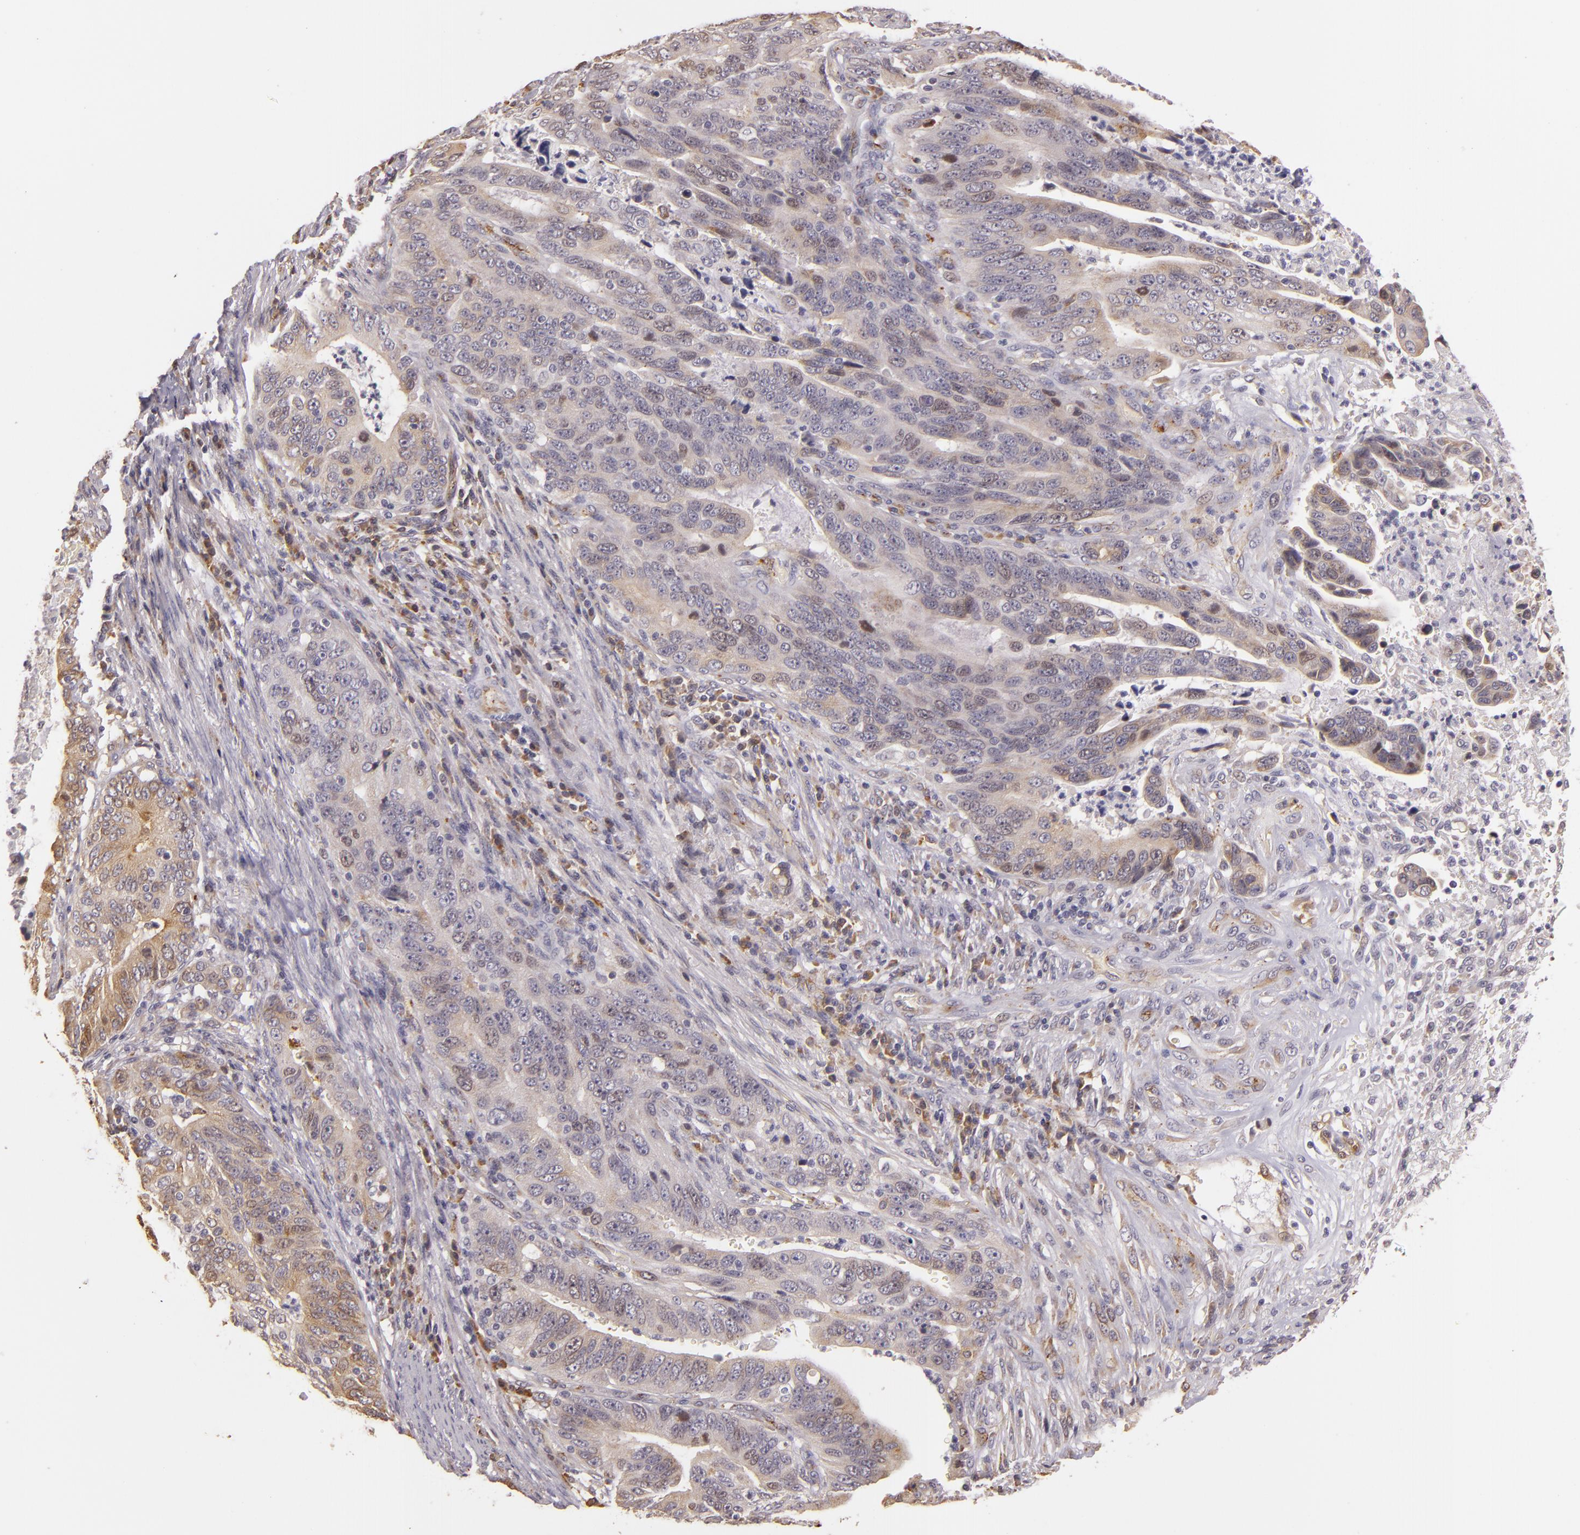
{"staining": {"intensity": "weak", "quantity": "<25%", "location": "cytoplasmic/membranous,nuclear"}, "tissue": "stomach cancer", "cell_type": "Tumor cells", "image_type": "cancer", "snomed": [{"axis": "morphology", "description": "Adenocarcinoma, NOS"}, {"axis": "topography", "description": "Stomach, upper"}], "caption": "DAB (3,3'-diaminobenzidine) immunohistochemical staining of human stomach cancer shows no significant positivity in tumor cells.", "gene": "SYTL4", "patient": {"sex": "female", "age": 50}}